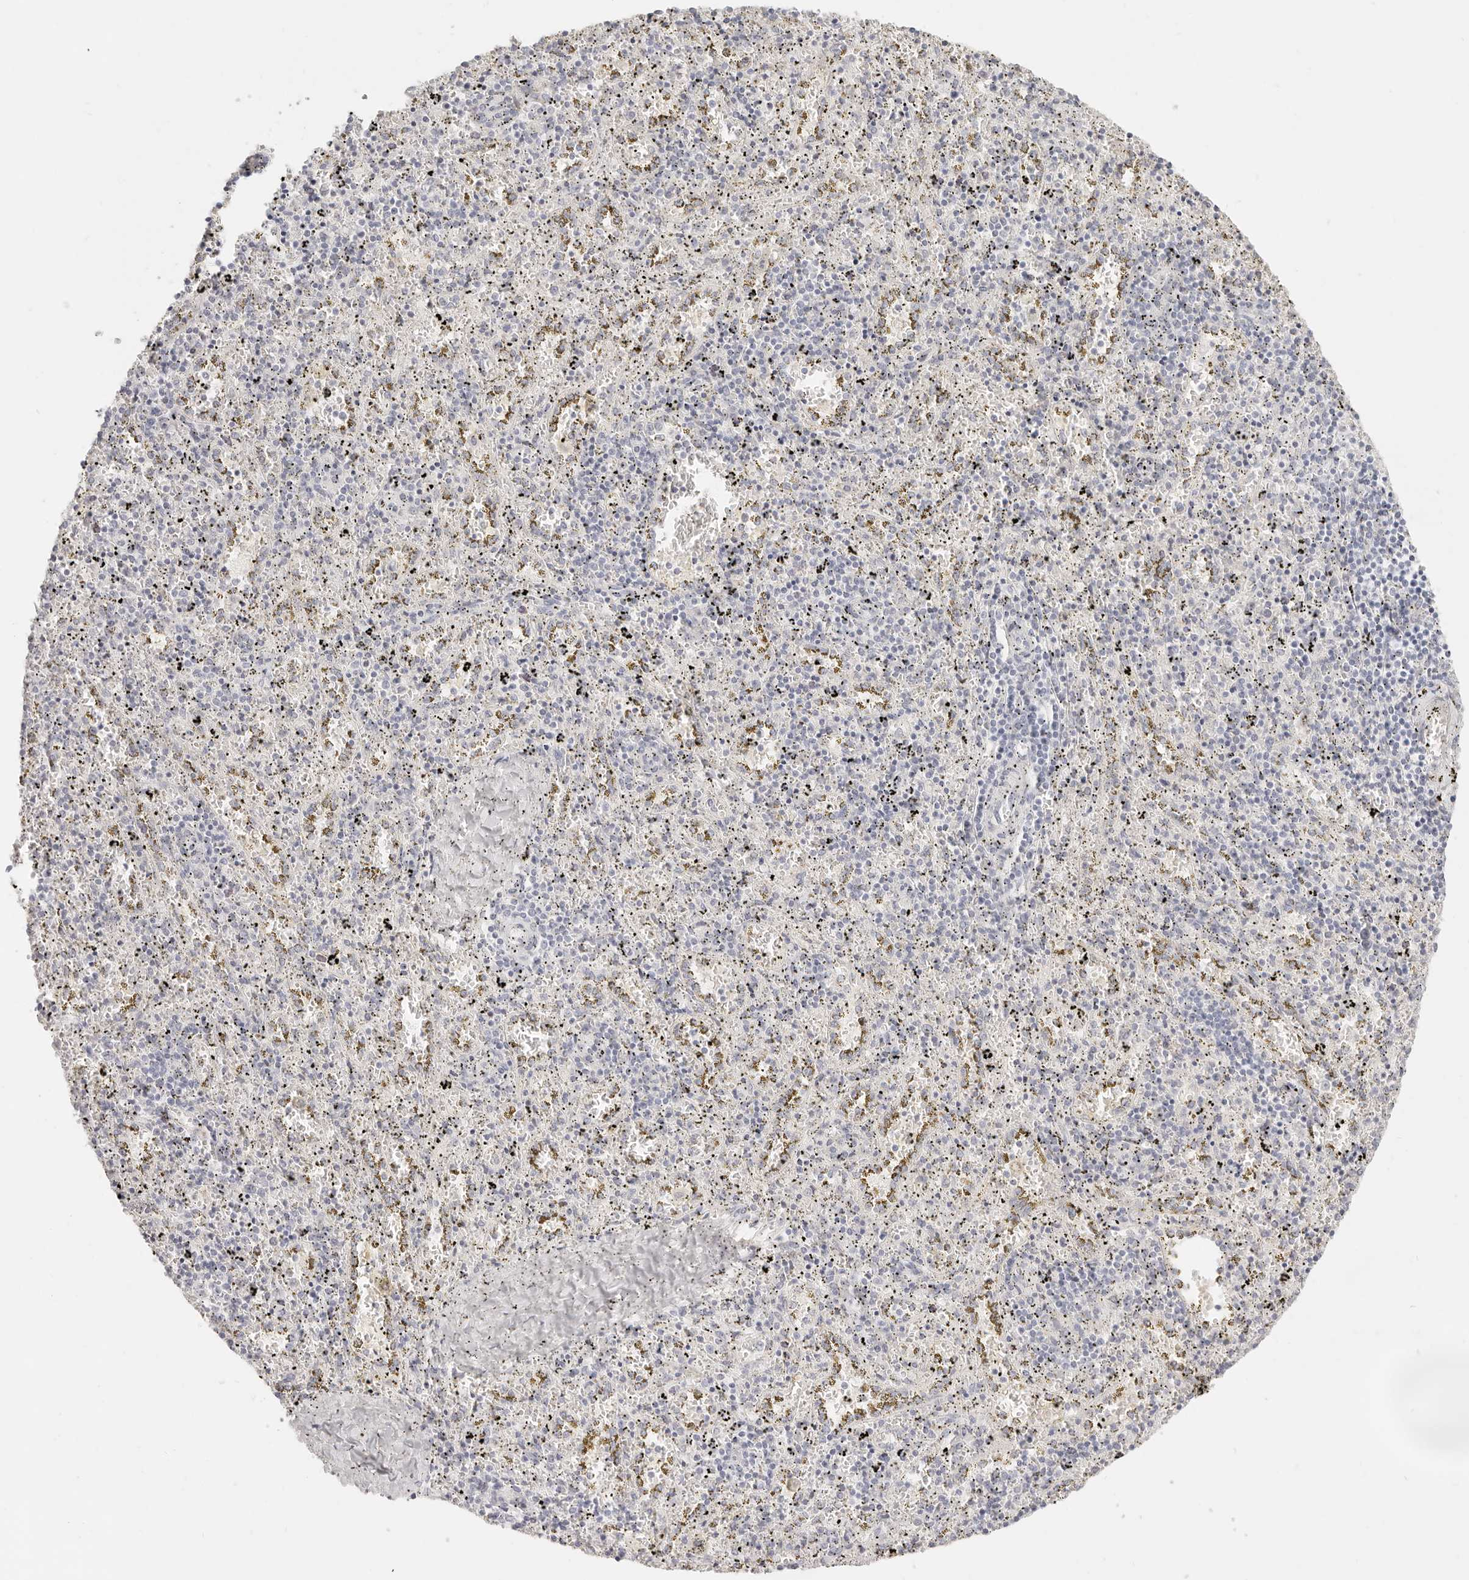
{"staining": {"intensity": "negative", "quantity": "none", "location": "none"}, "tissue": "spleen", "cell_type": "Cells in red pulp", "image_type": "normal", "snomed": [{"axis": "morphology", "description": "Normal tissue, NOS"}, {"axis": "topography", "description": "Spleen"}], "caption": "This is a image of immunohistochemistry (IHC) staining of unremarkable spleen, which shows no expression in cells in red pulp. (DAB immunohistochemistry with hematoxylin counter stain).", "gene": "EPCAM", "patient": {"sex": "male", "age": 11}}